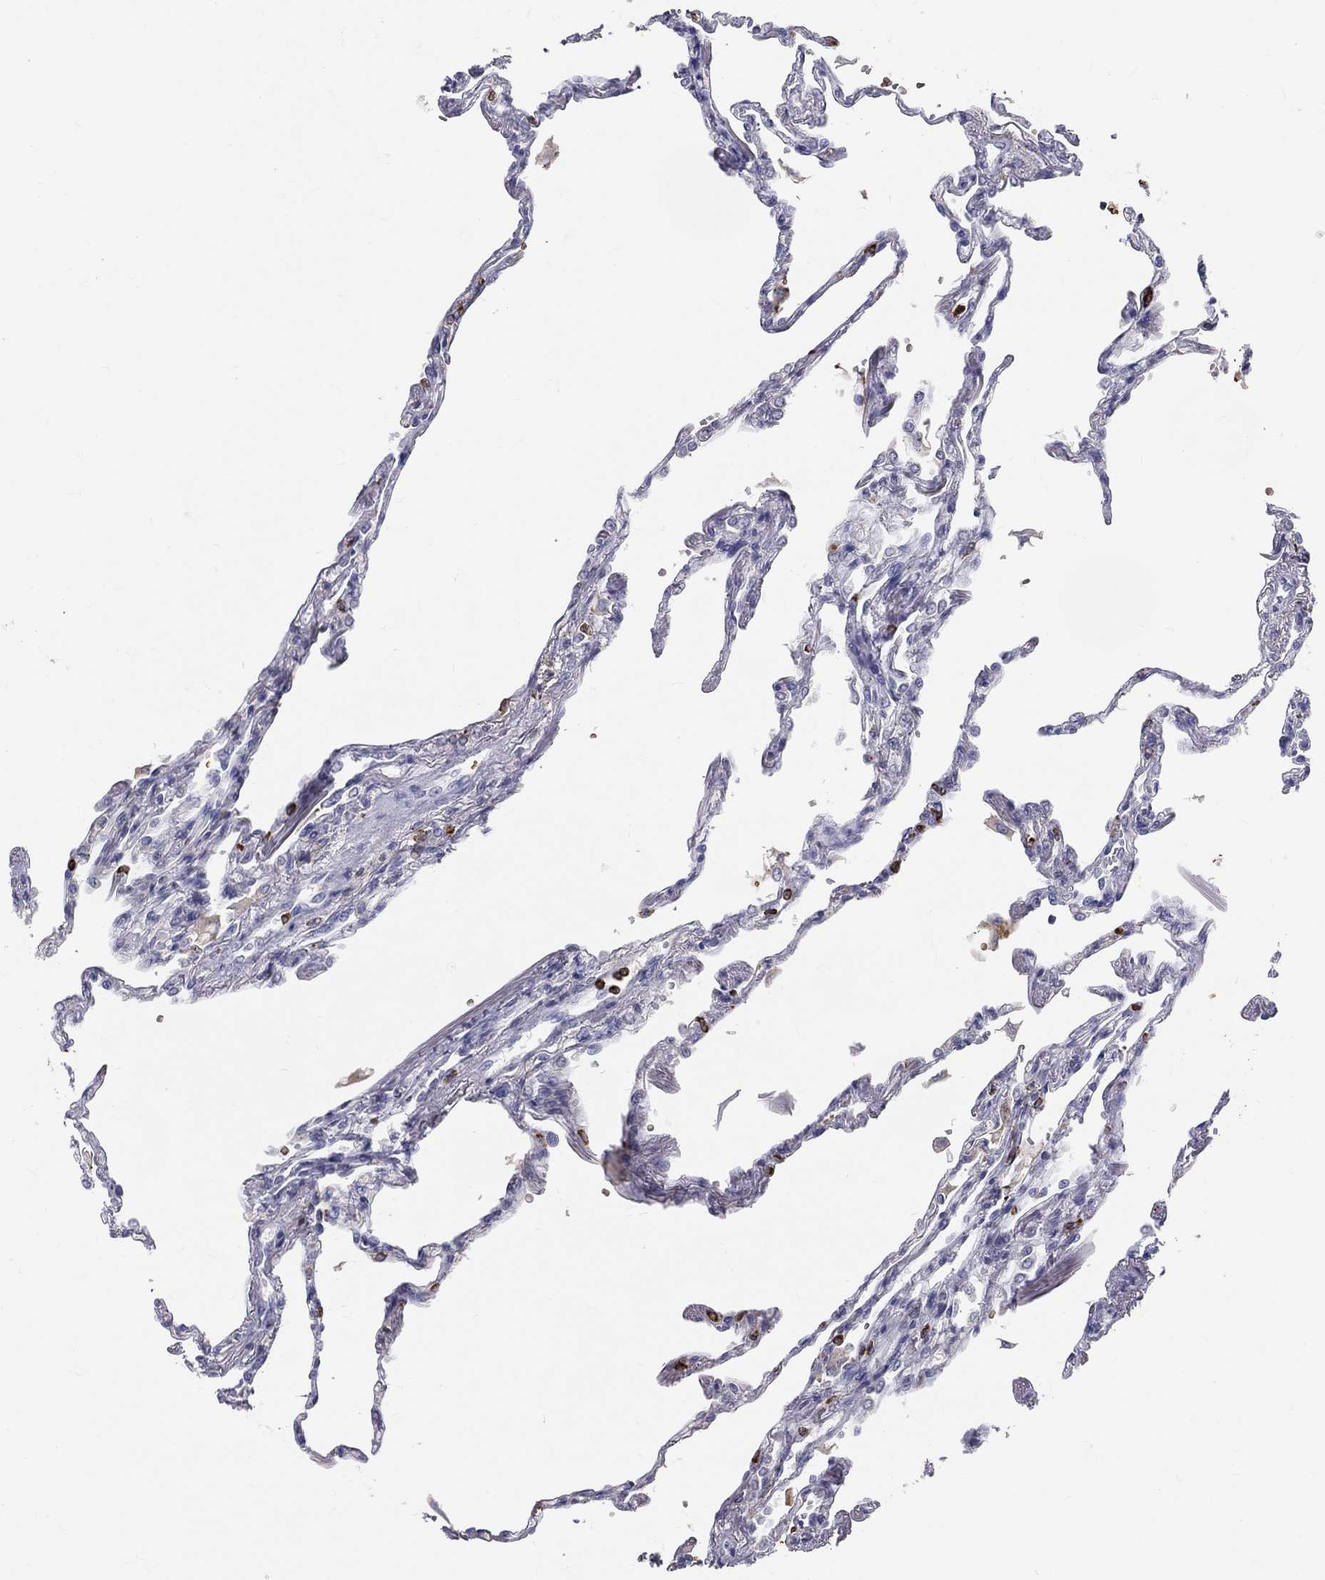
{"staining": {"intensity": "negative", "quantity": "none", "location": "none"}, "tissue": "lung", "cell_type": "Alveolar cells", "image_type": "normal", "snomed": [{"axis": "morphology", "description": "Normal tissue, NOS"}, {"axis": "topography", "description": "Lung"}], "caption": "Immunohistochemical staining of normal human lung displays no significant staining in alveolar cells. (DAB (3,3'-diaminobenzidine) IHC visualized using brightfield microscopy, high magnification).", "gene": "CTSW", "patient": {"sex": "male", "age": 78}}